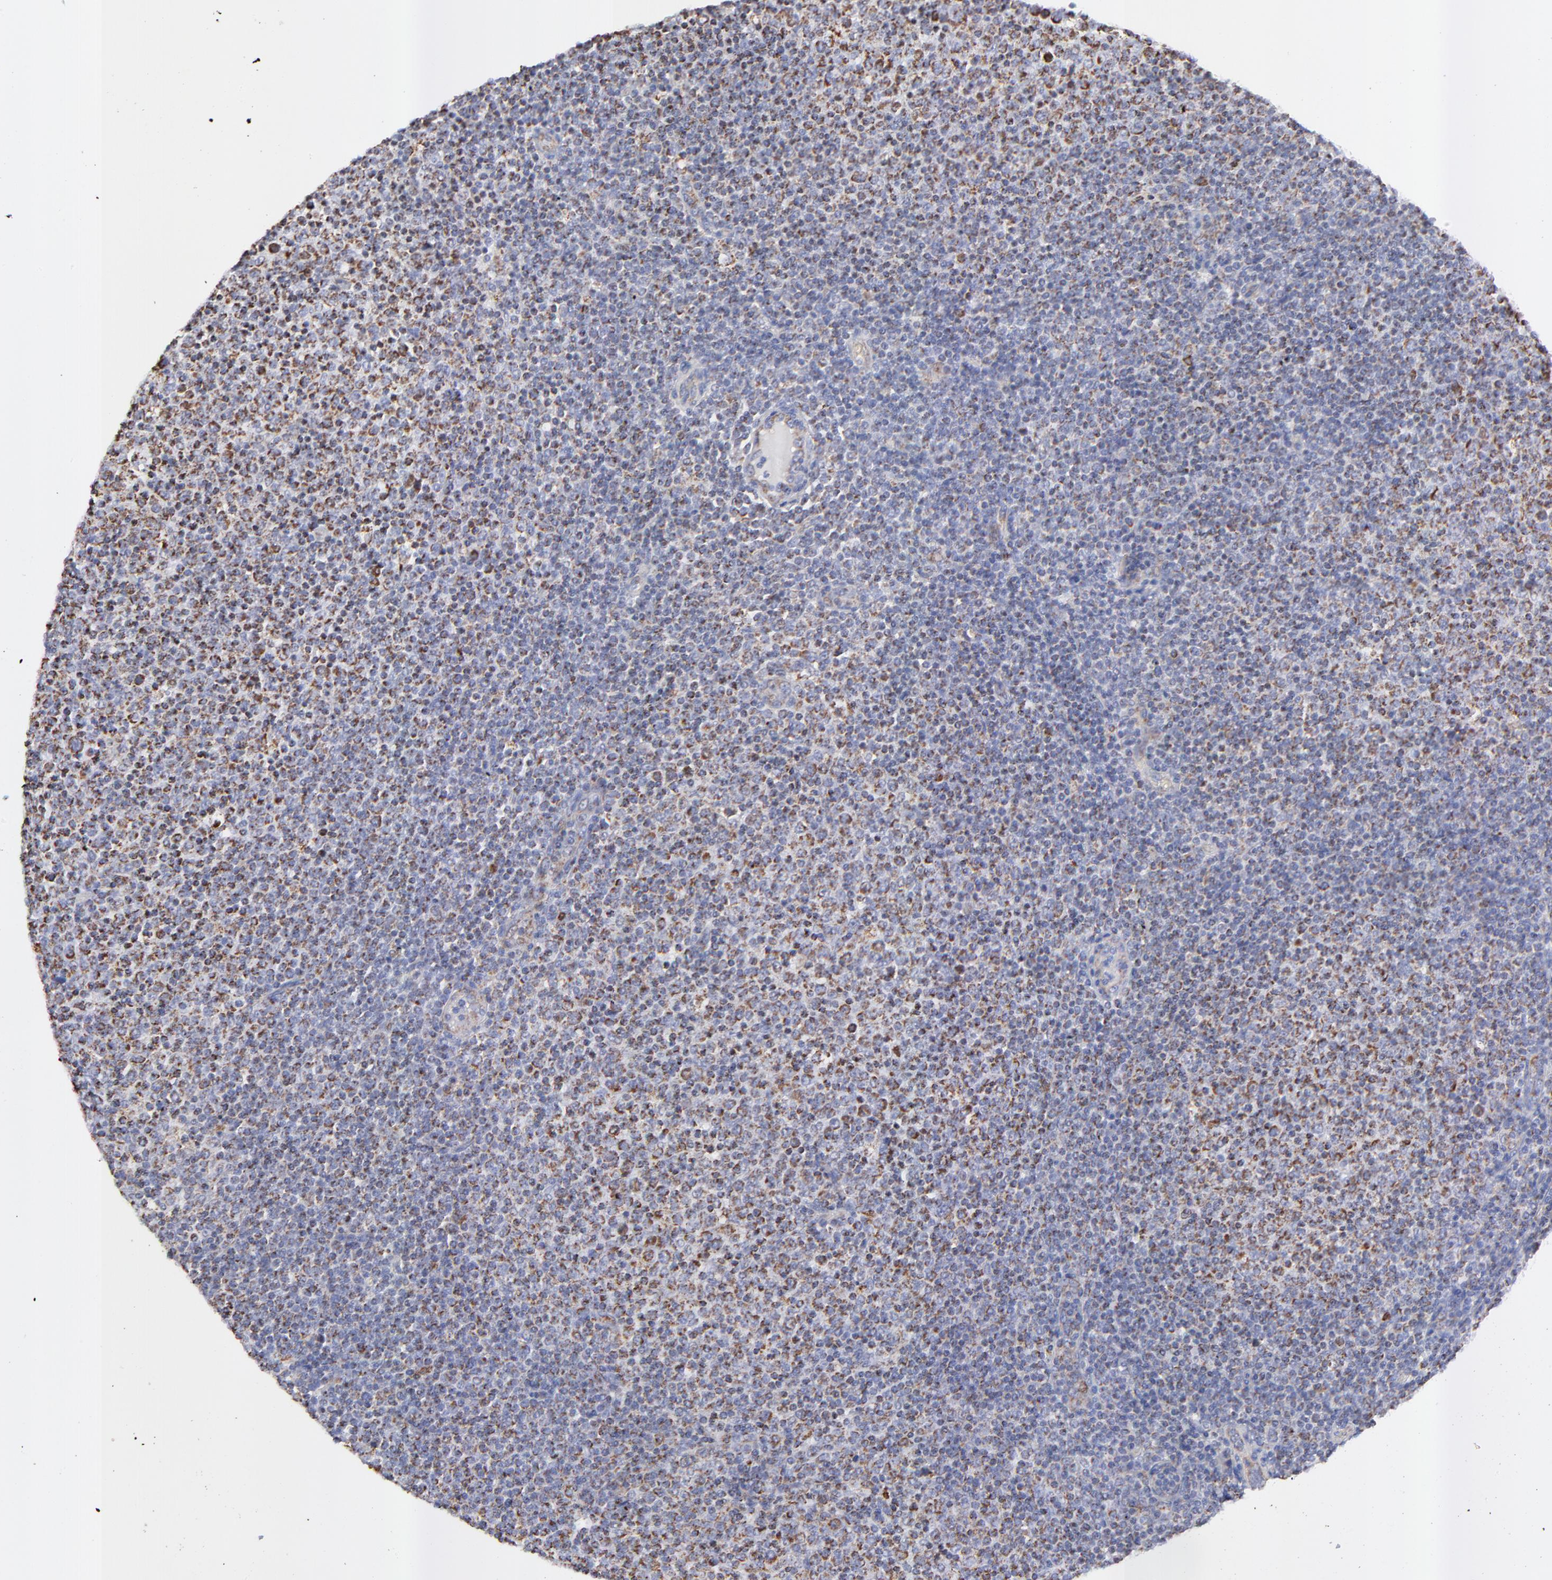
{"staining": {"intensity": "weak", "quantity": "25%-75%", "location": "cytoplasmic/membranous"}, "tissue": "lymphoma", "cell_type": "Tumor cells", "image_type": "cancer", "snomed": [{"axis": "morphology", "description": "Malignant lymphoma, non-Hodgkin's type, Low grade"}, {"axis": "topography", "description": "Lymph node"}], "caption": "This photomicrograph shows immunohistochemistry (IHC) staining of malignant lymphoma, non-Hodgkin's type (low-grade), with low weak cytoplasmic/membranous staining in approximately 25%-75% of tumor cells.", "gene": "COX4I1", "patient": {"sex": "male", "age": 70}}